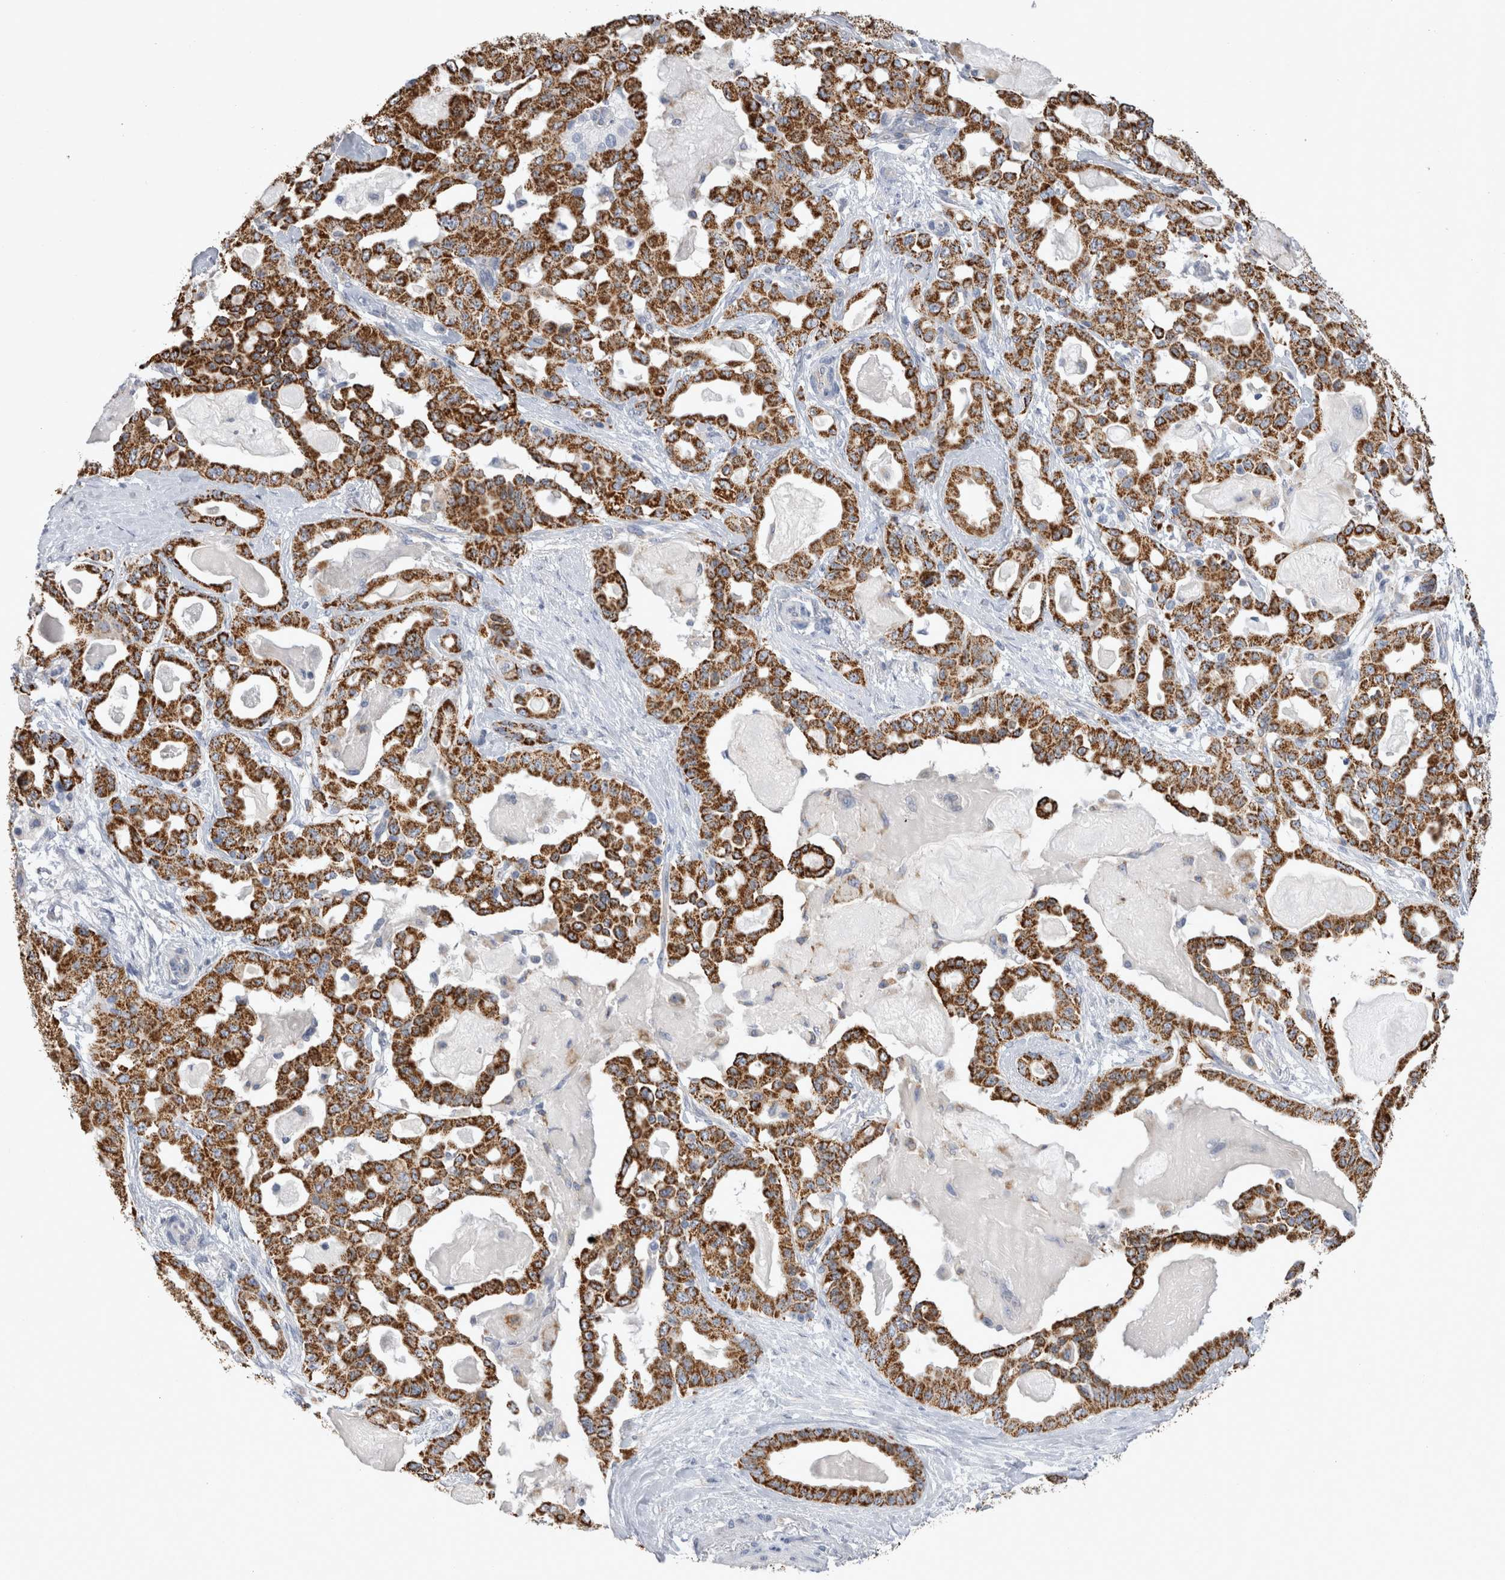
{"staining": {"intensity": "strong", "quantity": ">75%", "location": "cytoplasmic/membranous"}, "tissue": "pancreatic cancer", "cell_type": "Tumor cells", "image_type": "cancer", "snomed": [{"axis": "morphology", "description": "Adenocarcinoma, NOS"}, {"axis": "topography", "description": "Pancreas"}], "caption": "DAB immunohistochemical staining of adenocarcinoma (pancreatic) exhibits strong cytoplasmic/membranous protein positivity in about >75% of tumor cells.", "gene": "GATM", "patient": {"sex": "male", "age": 63}}